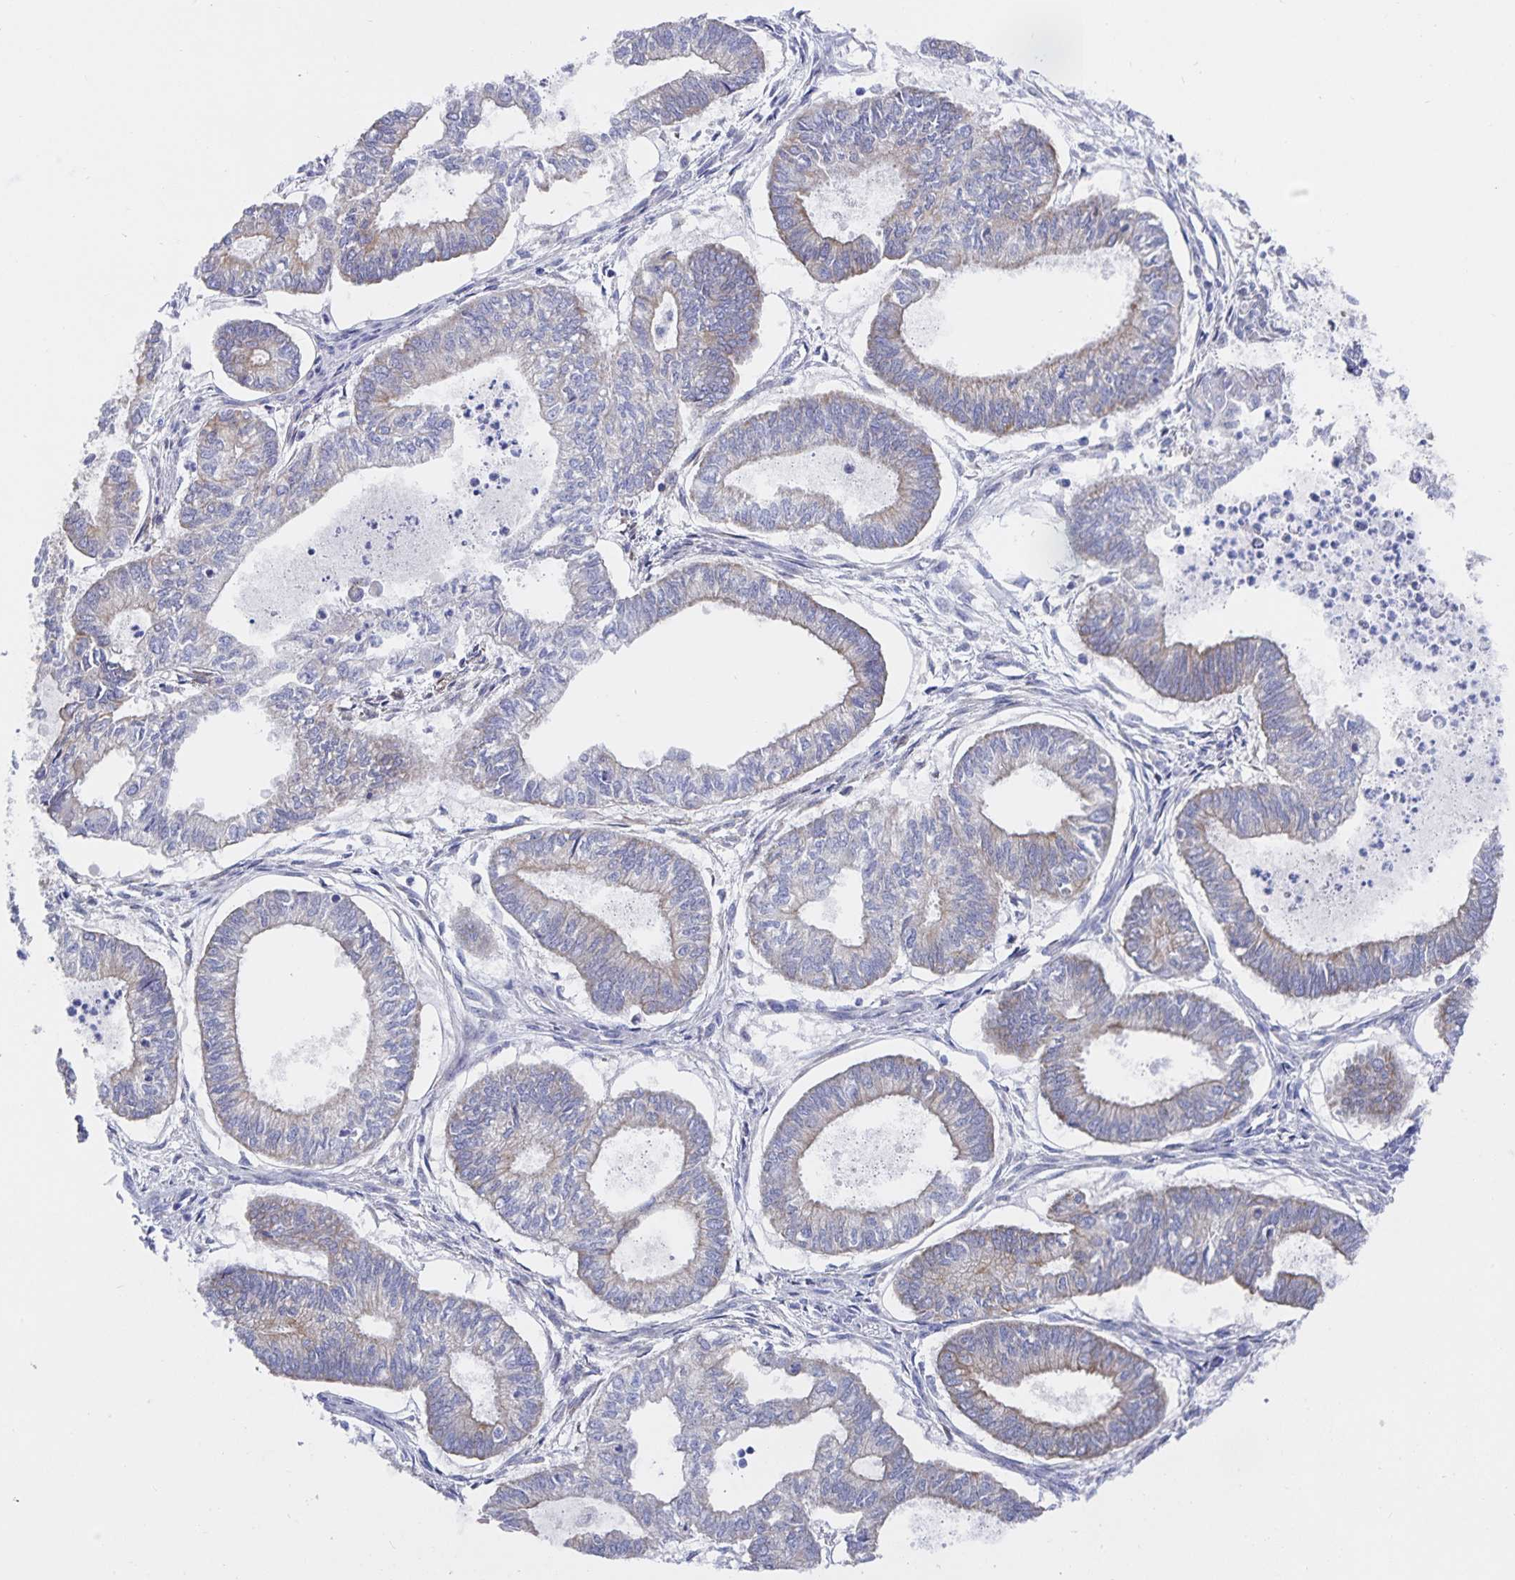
{"staining": {"intensity": "weak", "quantity": "25%-75%", "location": "cytoplasmic/membranous"}, "tissue": "ovarian cancer", "cell_type": "Tumor cells", "image_type": "cancer", "snomed": [{"axis": "morphology", "description": "Carcinoma, endometroid"}, {"axis": "topography", "description": "Ovary"}], "caption": "Human ovarian endometroid carcinoma stained with a brown dye exhibits weak cytoplasmic/membranous positive positivity in approximately 25%-75% of tumor cells.", "gene": "ZIK1", "patient": {"sex": "female", "age": 64}}